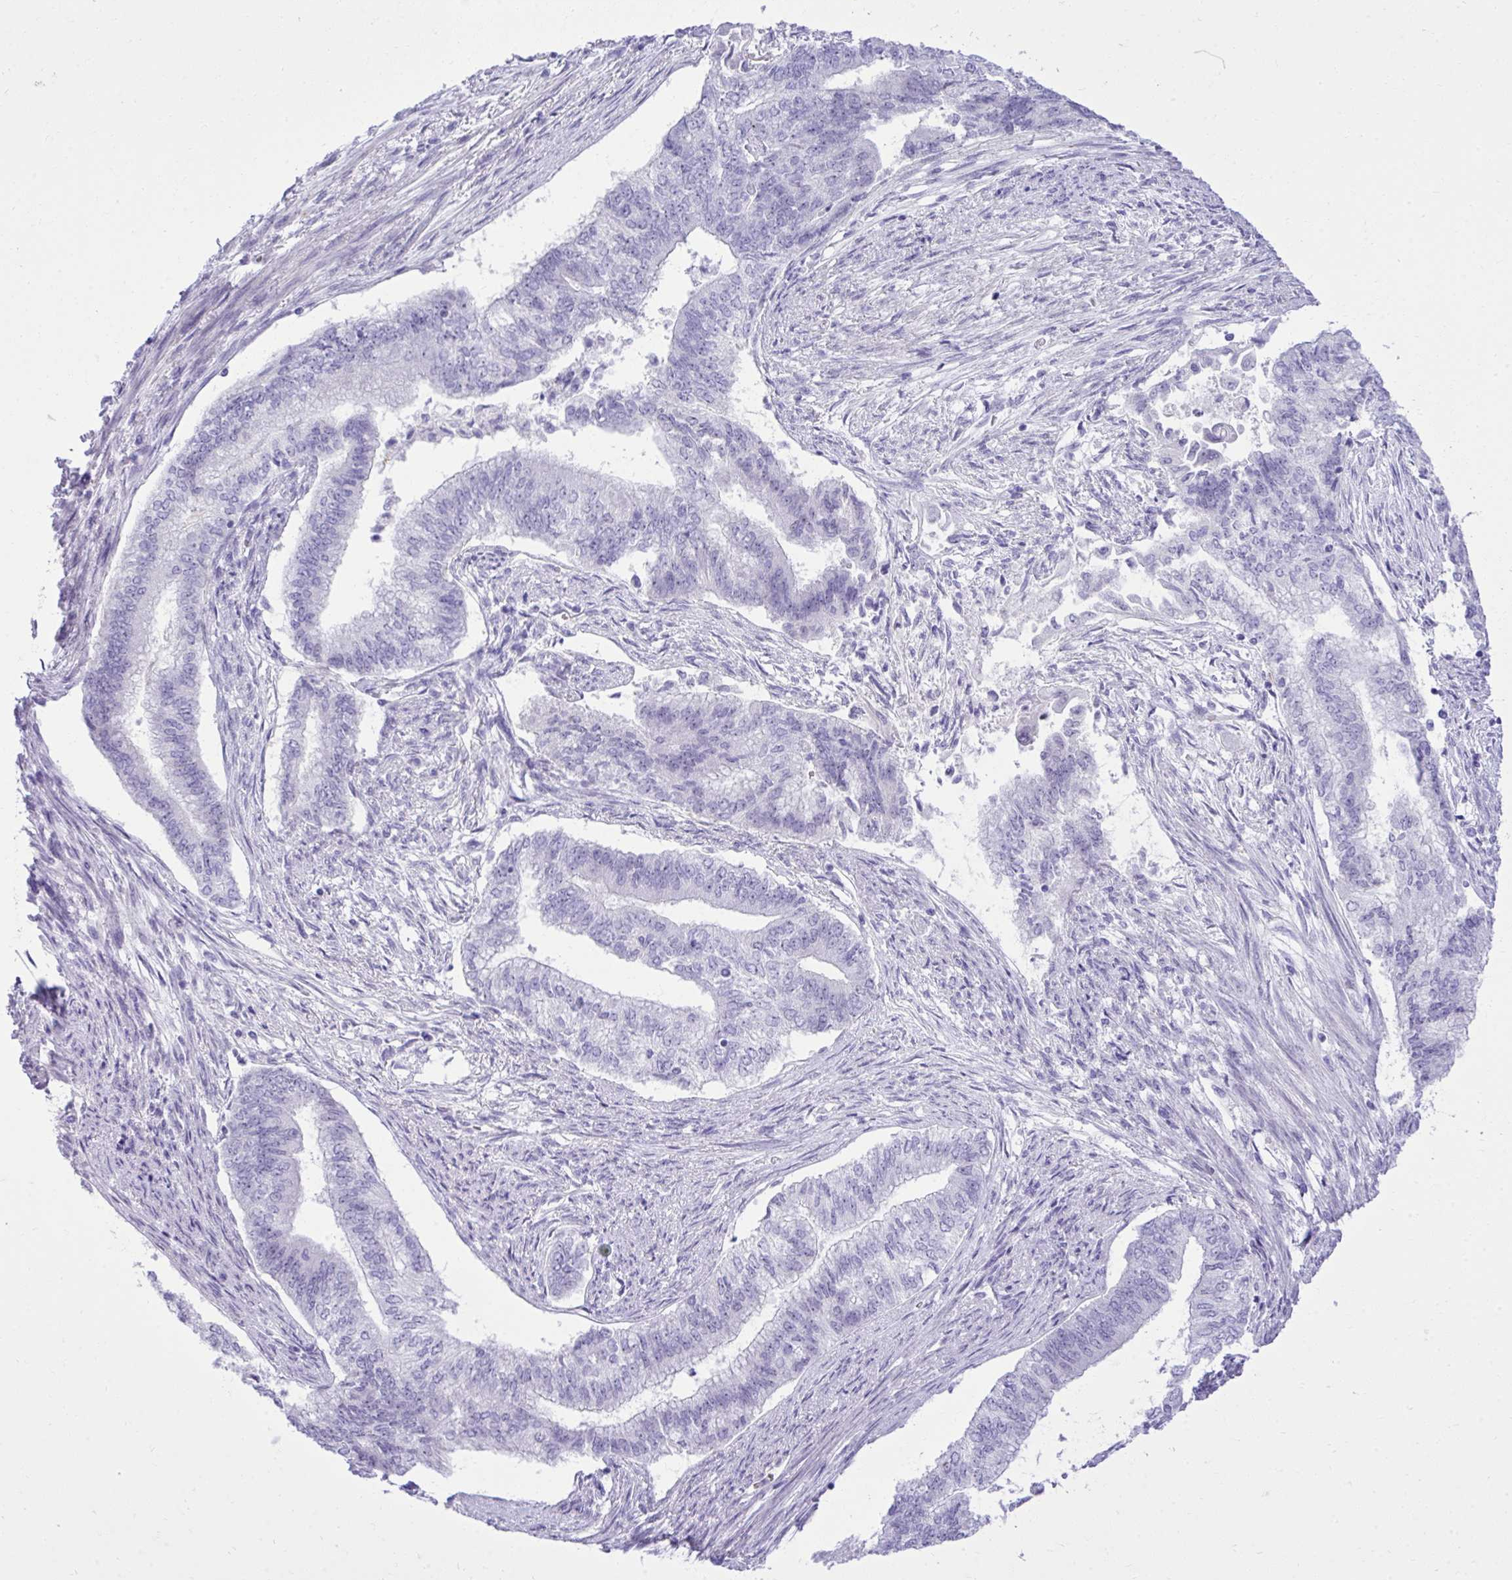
{"staining": {"intensity": "negative", "quantity": "none", "location": "none"}, "tissue": "endometrial cancer", "cell_type": "Tumor cells", "image_type": "cancer", "snomed": [{"axis": "morphology", "description": "Adenocarcinoma, NOS"}, {"axis": "topography", "description": "Endometrium"}], "caption": "A high-resolution image shows IHC staining of endometrial cancer (adenocarcinoma), which demonstrates no significant expression in tumor cells.", "gene": "PITPNM3", "patient": {"sex": "female", "age": 65}}